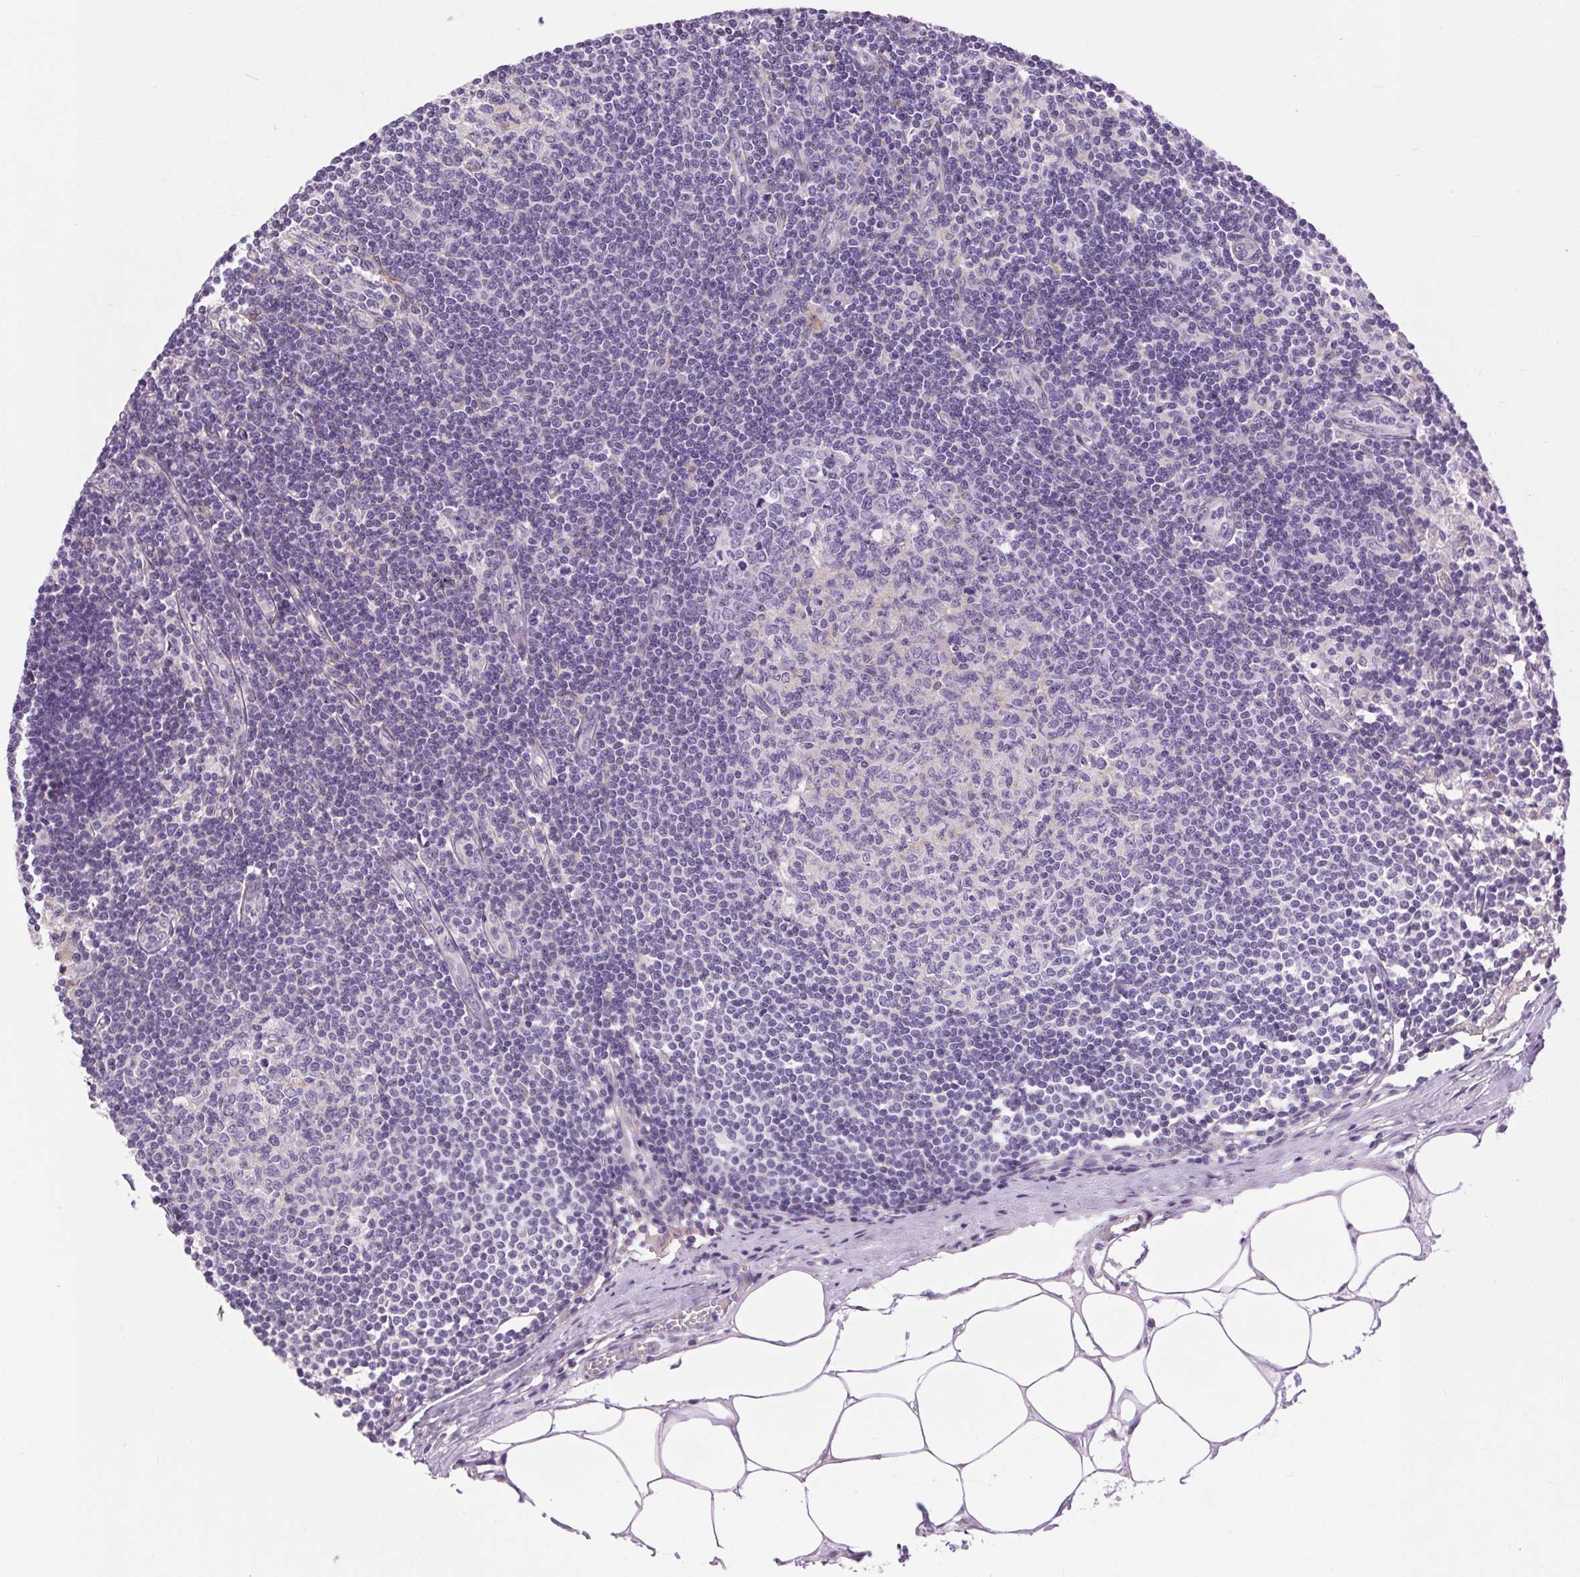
{"staining": {"intensity": "weak", "quantity": "<25%", "location": "cytoplasmic/membranous"}, "tissue": "lymph node", "cell_type": "Germinal center cells", "image_type": "normal", "snomed": [{"axis": "morphology", "description": "Normal tissue, NOS"}, {"axis": "topography", "description": "Lymph node"}], "caption": "The IHC micrograph has no significant staining in germinal center cells of lymph node.", "gene": "SOWAHC", "patient": {"sex": "female", "age": 69}}